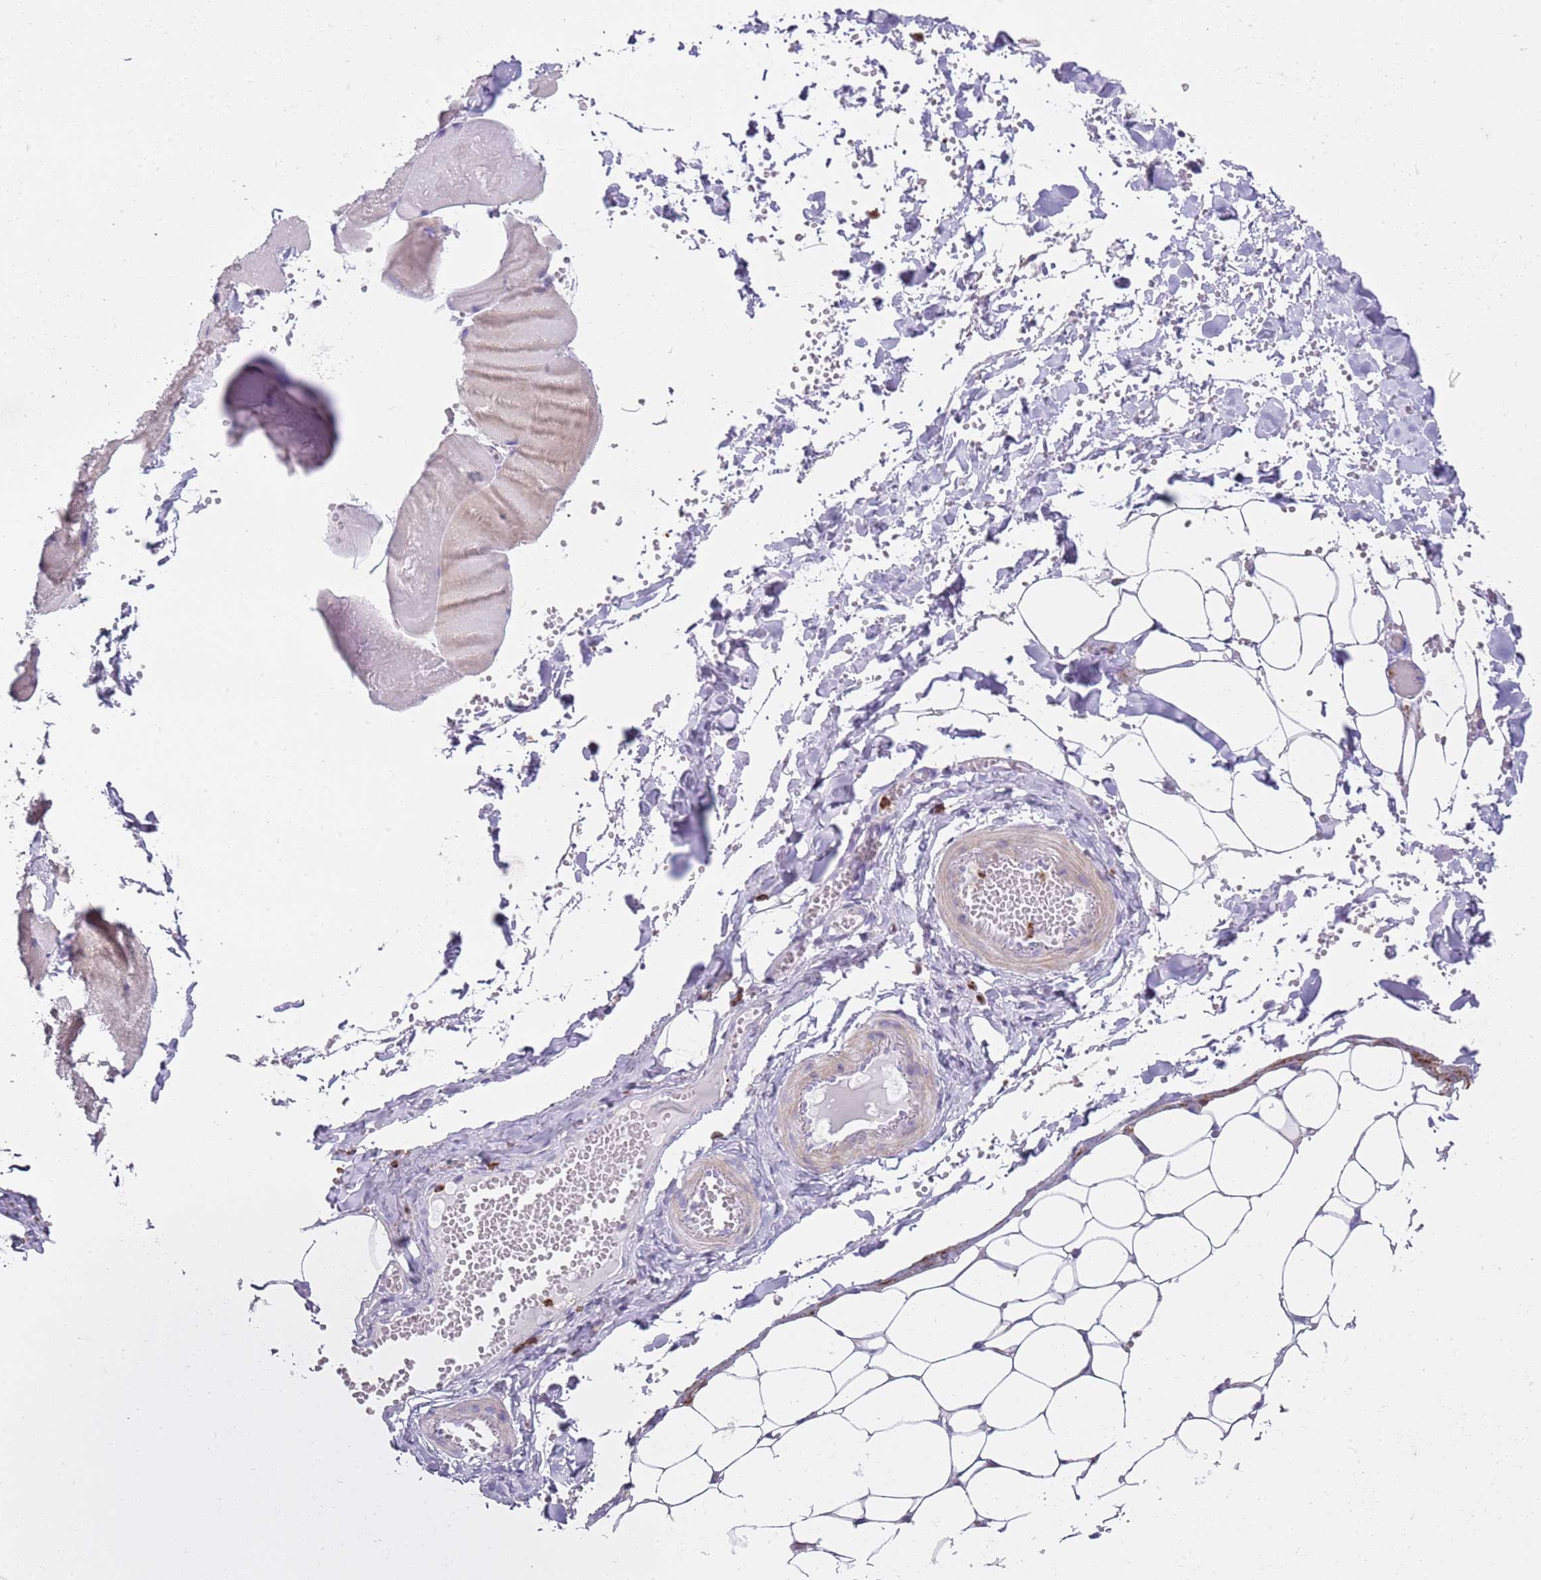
{"staining": {"intensity": "negative", "quantity": "none", "location": "none"}, "tissue": "adipose tissue", "cell_type": "Adipocytes", "image_type": "normal", "snomed": [{"axis": "morphology", "description": "Normal tissue, NOS"}, {"axis": "topography", "description": "Skeletal muscle"}, {"axis": "topography", "description": "Peripheral nerve tissue"}], "caption": "The micrograph displays no staining of adipocytes in benign adipose tissue.", "gene": "CD177", "patient": {"sex": "female", "age": 55}}